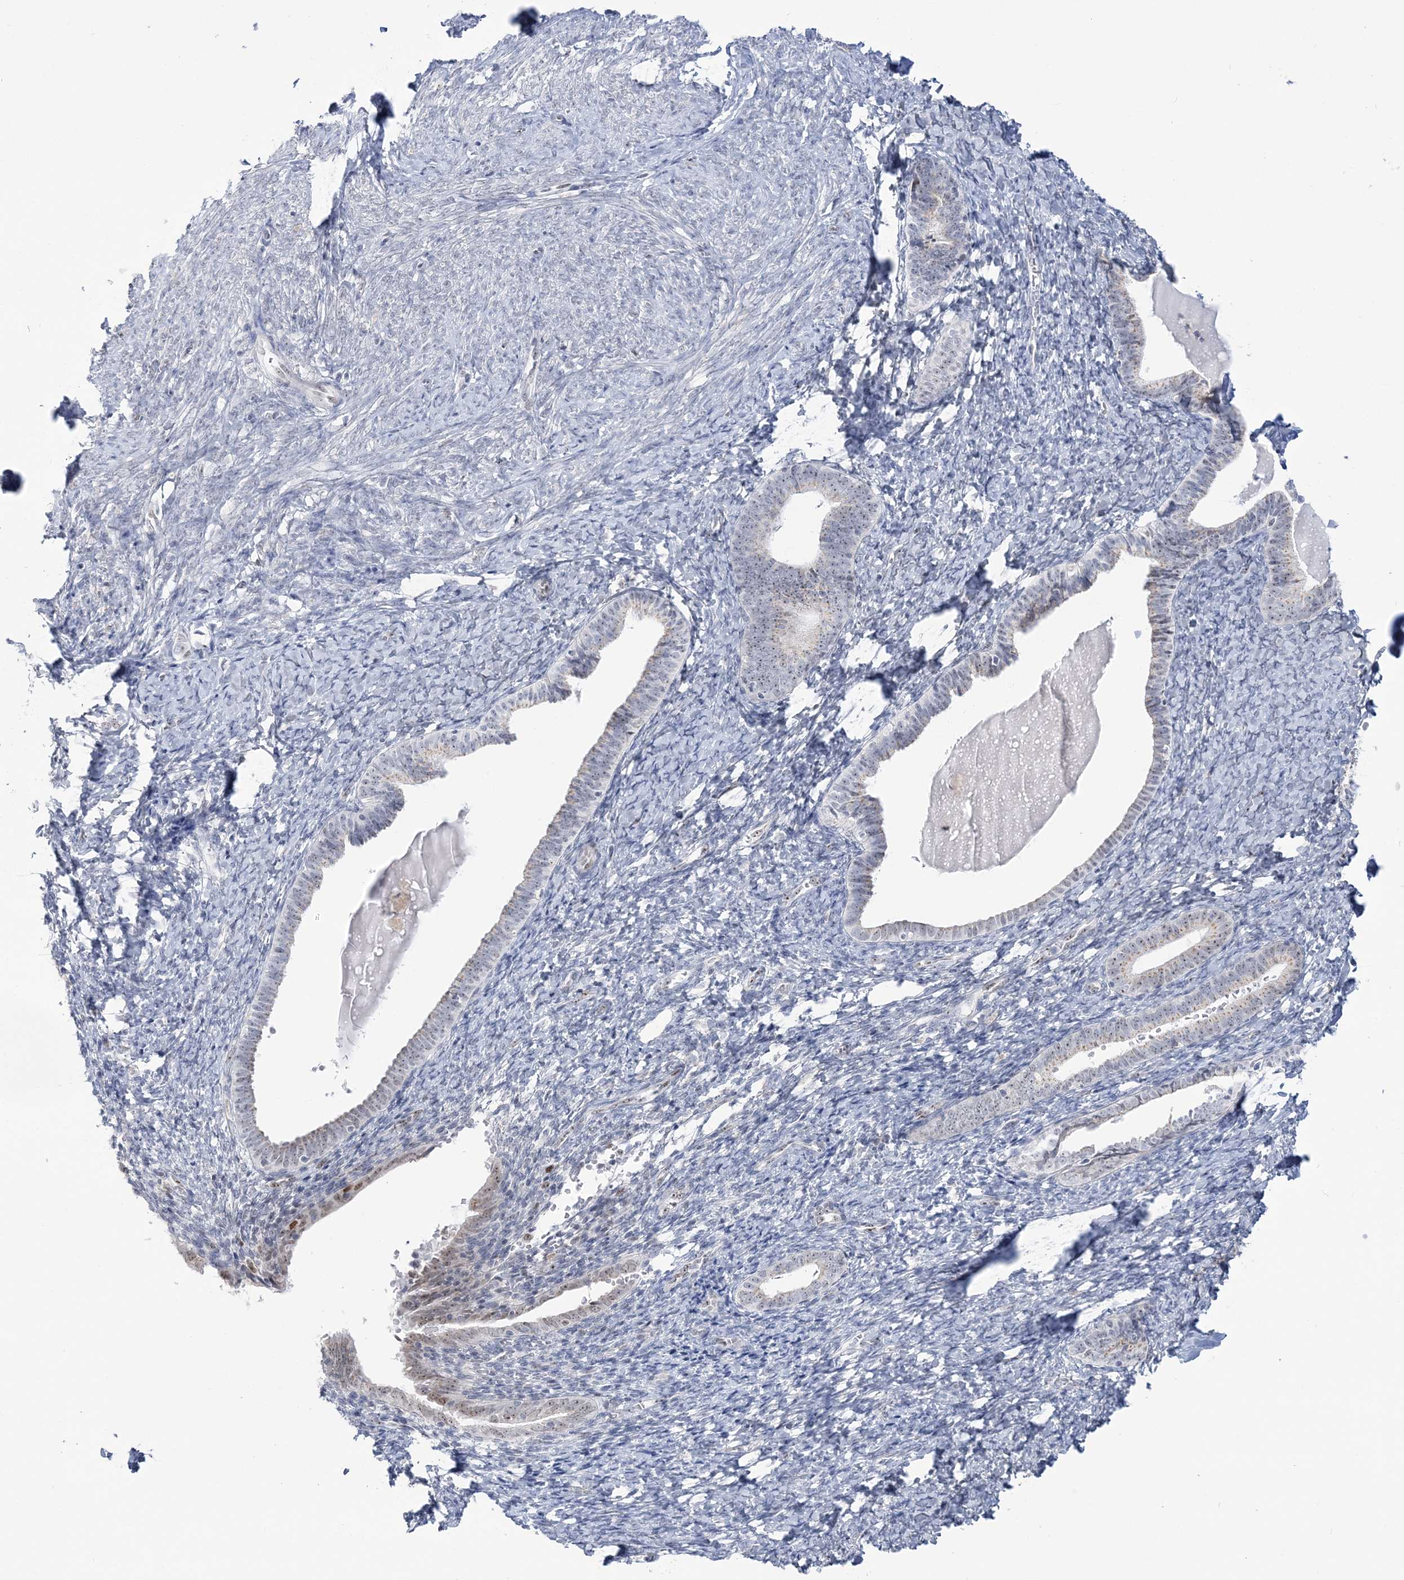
{"staining": {"intensity": "negative", "quantity": "none", "location": "none"}, "tissue": "endometrium", "cell_type": "Cells in endometrial stroma", "image_type": "normal", "snomed": [{"axis": "morphology", "description": "Normal tissue, NOS"}, {"axis": "topography", "description": "Endometrium"}], "caption": "Endometrium stained for a protein using immunohistochemistry (IHC) exhibits no staining cells in endometrial stroma.", "gene": "DDX21", "patient": {"sex": "female", "age": 72}}